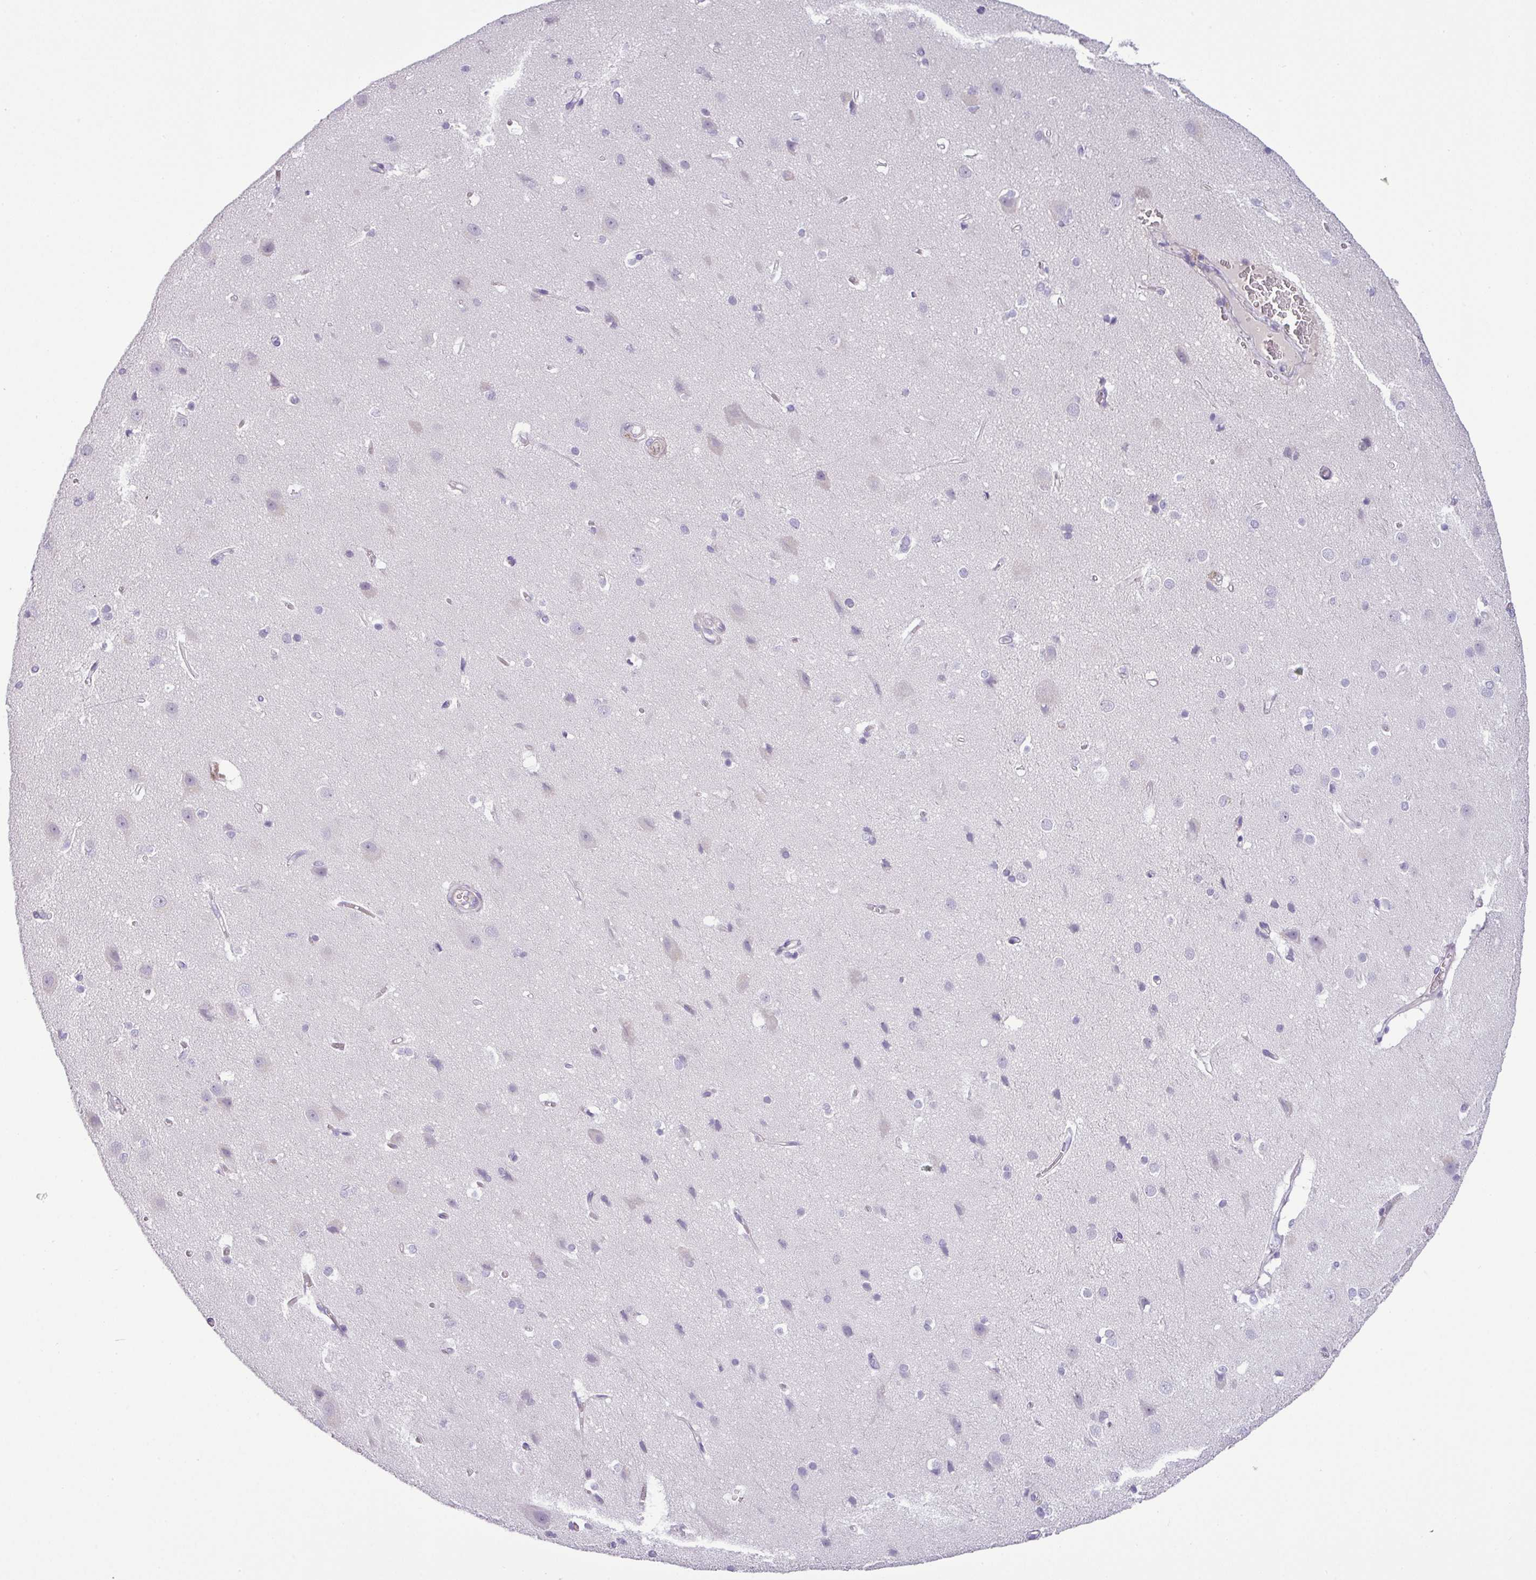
{"staining": {"intensity": "negative", "quantity": "none", "location": "none"}, "tissue": "cerebral cortex", "cell_type": "Endothelial cells", "image_type": "normal", "snomed": [{"axis": "morphology", "description": "Normal tissue, NOS"}, {"axis": "topography", "description": "Cerebral cortex"}], "caption": "DAB immunohistochemical staining of unremarkable human cerebral cortex demonstrates no significant positivity in endothelial cells. (DAB immunohistochemistry (IHC) visualized using brightfield microscopy, high magnification).", "gene": "ENSG00000273748", "patient": {"sex": "male", "age": 37}}